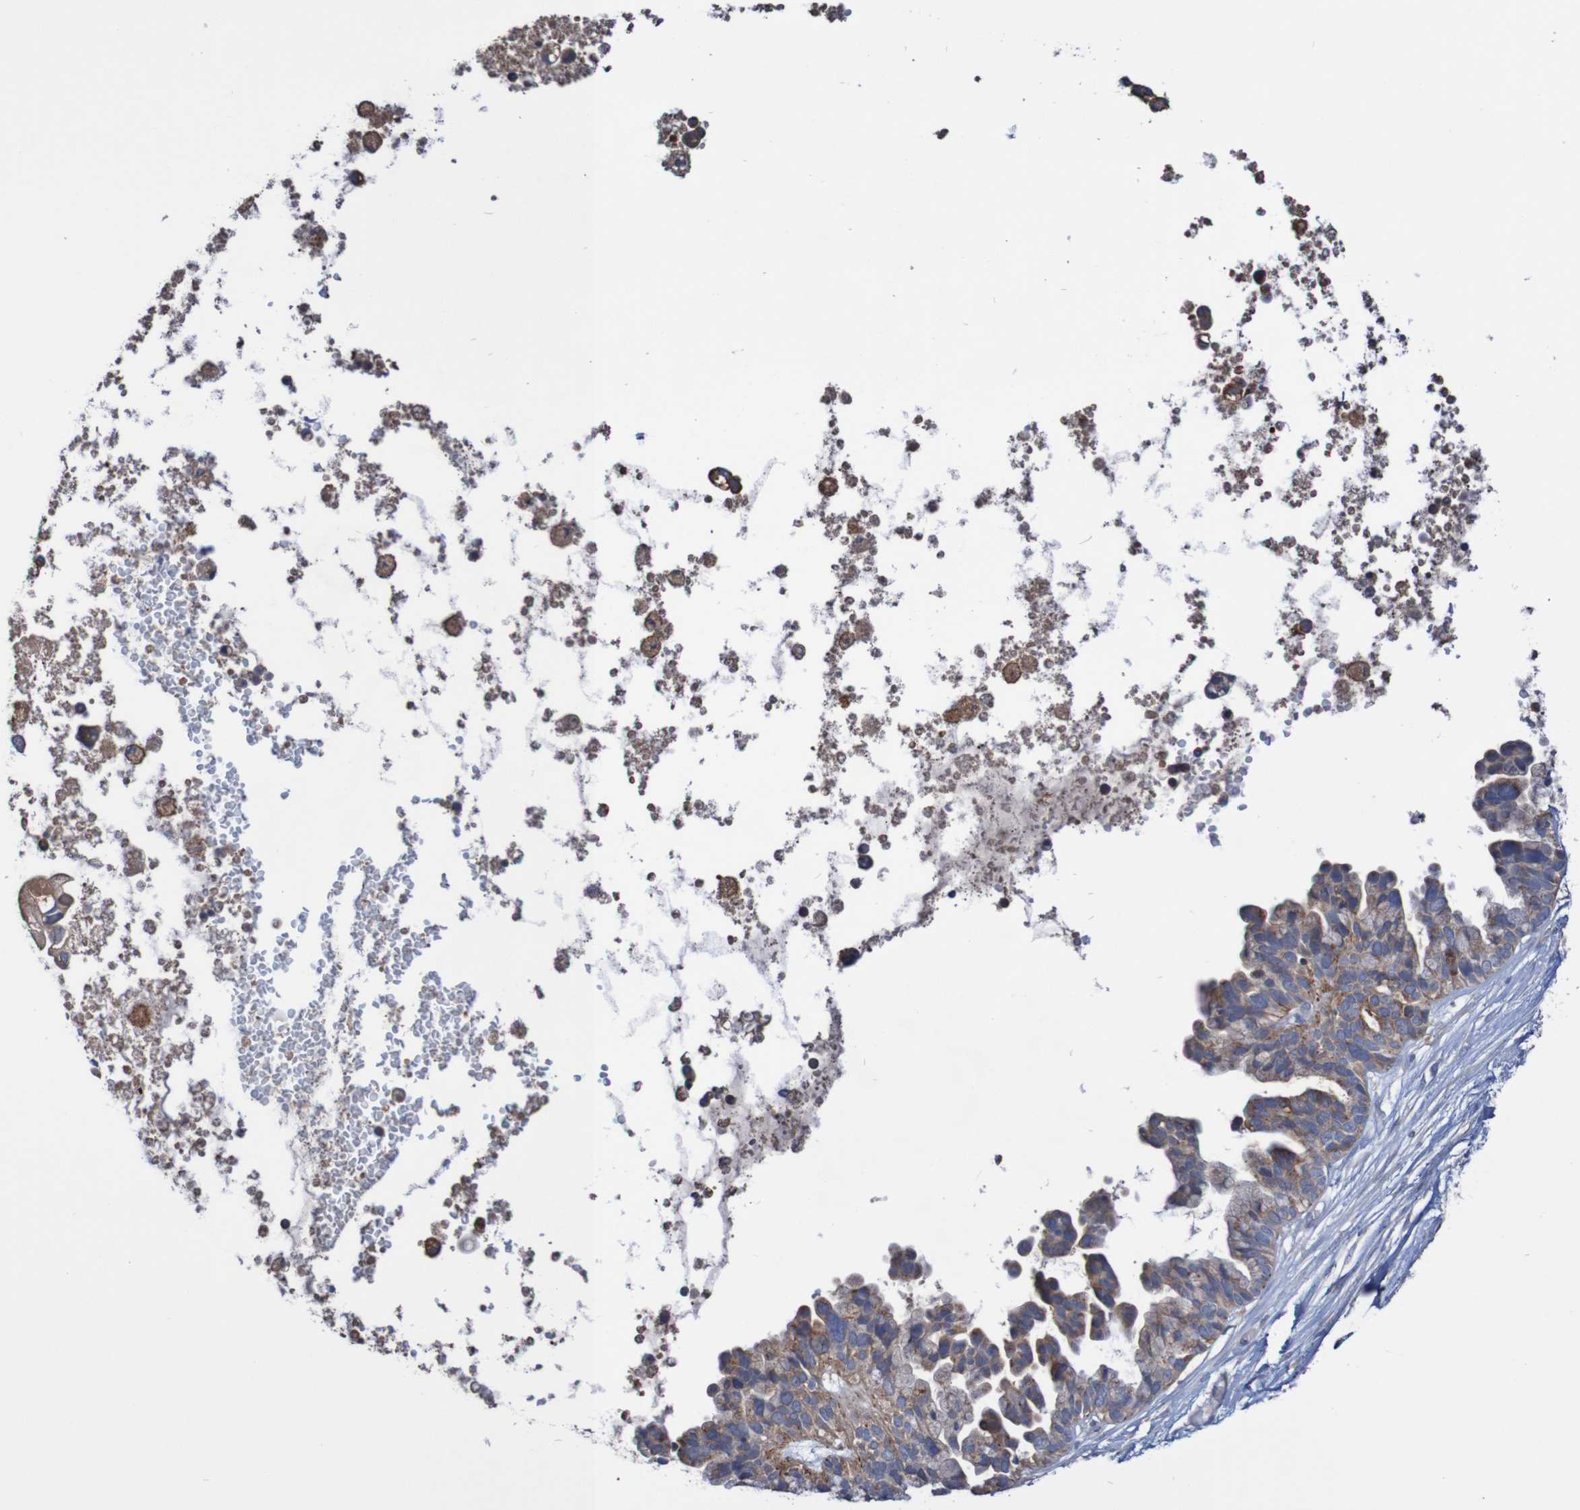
{"staining": {"intensity": "moderate", "quantity": ">75%", "location": "cytoplasmic/membranous"}, "tissue": "ovarian cancer", "cell_type": "Tumor cells", "image_type": "cancer", "snomed": [{"axis": "morphology", "description": "Cystadenocarcinoma, serous, NOS"}, {"axis": "topography", "description": "Ovary"}], "caption": "Immunohistochemical staining of human ovarian cancer displays moderate cytoplasmic/membranous protein staining in about >75% of tumor cells.", "gene": "PHYH", "patient": {"sex": "female", "age": 56}}